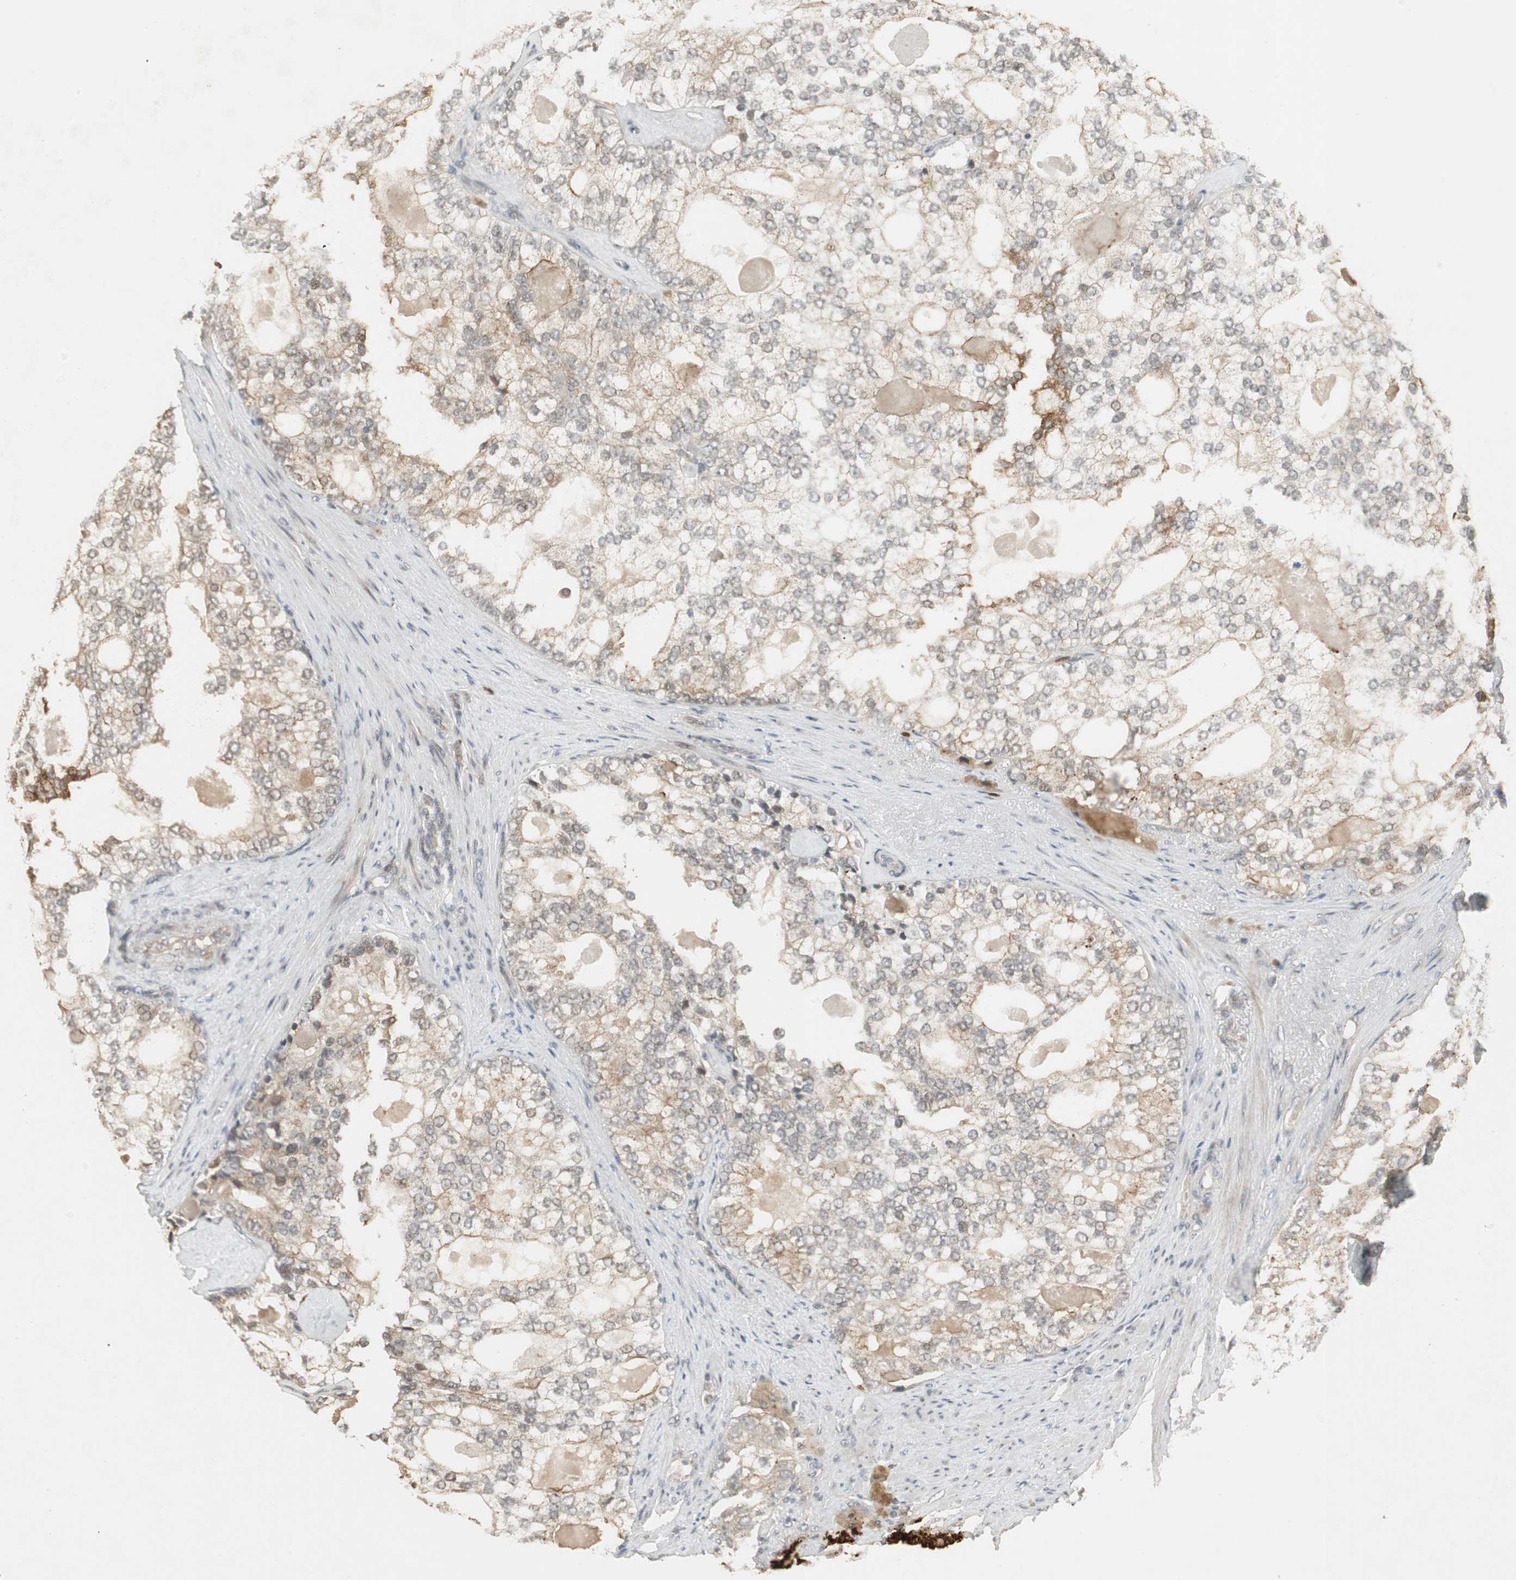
{"staining": {"intensity": "moderate", "quantity": ">75%", "location": "cytoplasmic/membranous"}, "tissue": "prostate cancer", "cell_type": "Tumor cells", "image_type": "cancer", "snomed": [{"axis": "morphology", "description": "Adenocarcinoma, High grade"}, {"axis": "topography", "description": "Prostate"}], "caption": "Prostate cancer (high-grade adenocarcinoma) stained with immunohistochemistry (IHC) displays moderate cytoplasmic/membranous positivity in about >75% of tumor cells. (Brightfield microscopy of DAB IHC at high magnification).", "gene": "SNX4", "patient": {"sex": "male", "age": 66}}